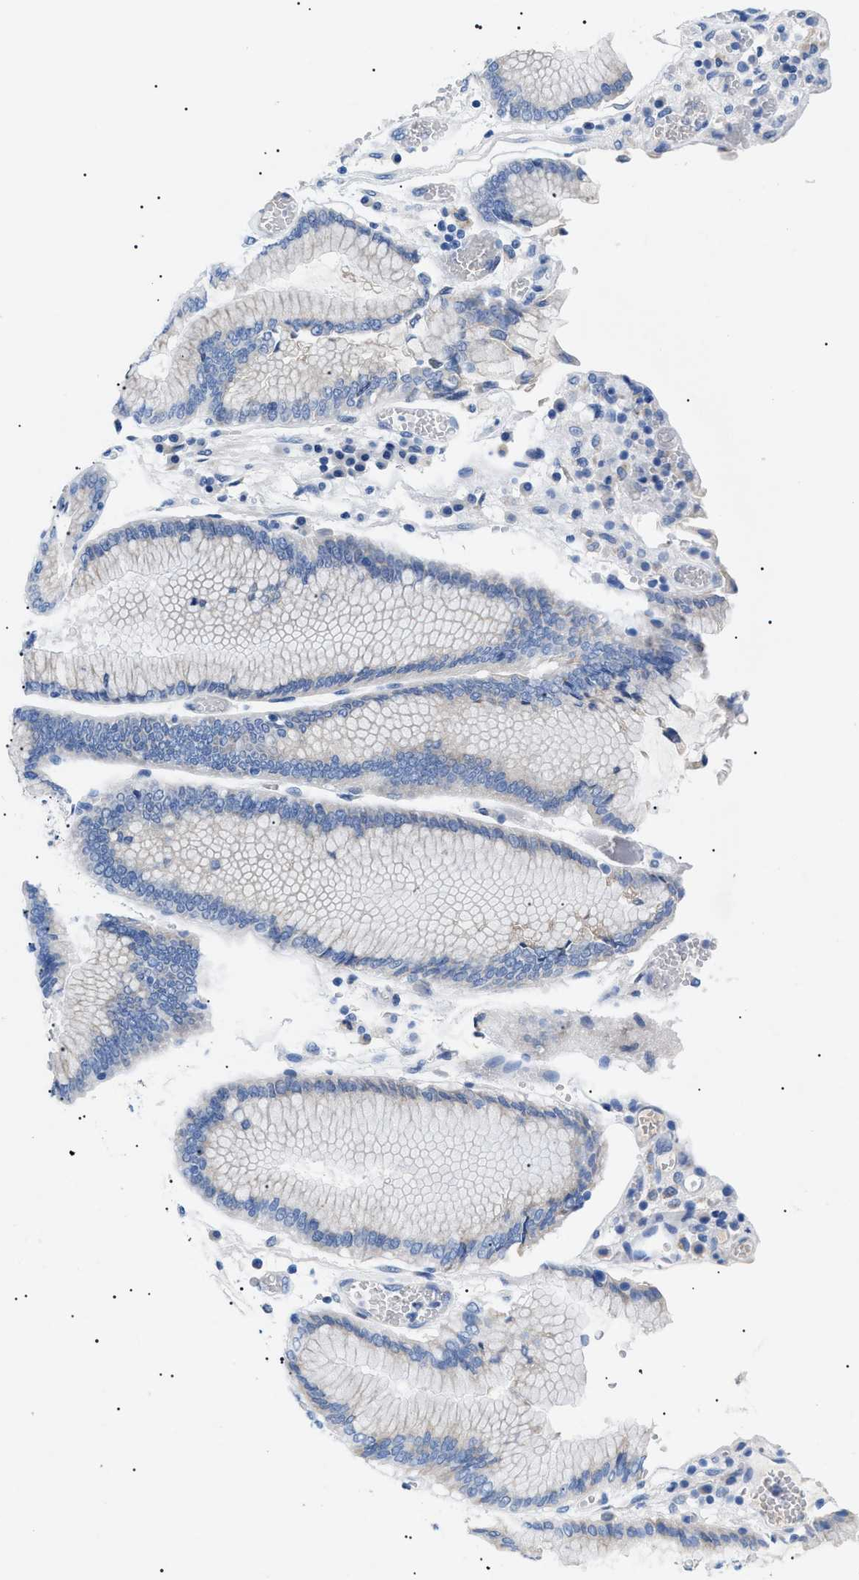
{"staining": {"intensity": "negative", "quantity": "none", "location": "none"}, "tissue": "stomach cancer", "cell_type": "Tumor cells", "image_type": "cancer", "snomed": [{"axis": "morphology", "description": "Normal tissue, NOS"}, {"axis": "morphology", "description": "Adenocarcinoma, NOS"}, {"axis": "topography", "description": "Stomach"}], "caption": "Tumor cells show no significant staining in adenocarcinoma (stomach).", "gene": "ACKR1", "patient": {"sex": "male", "age": 48}}